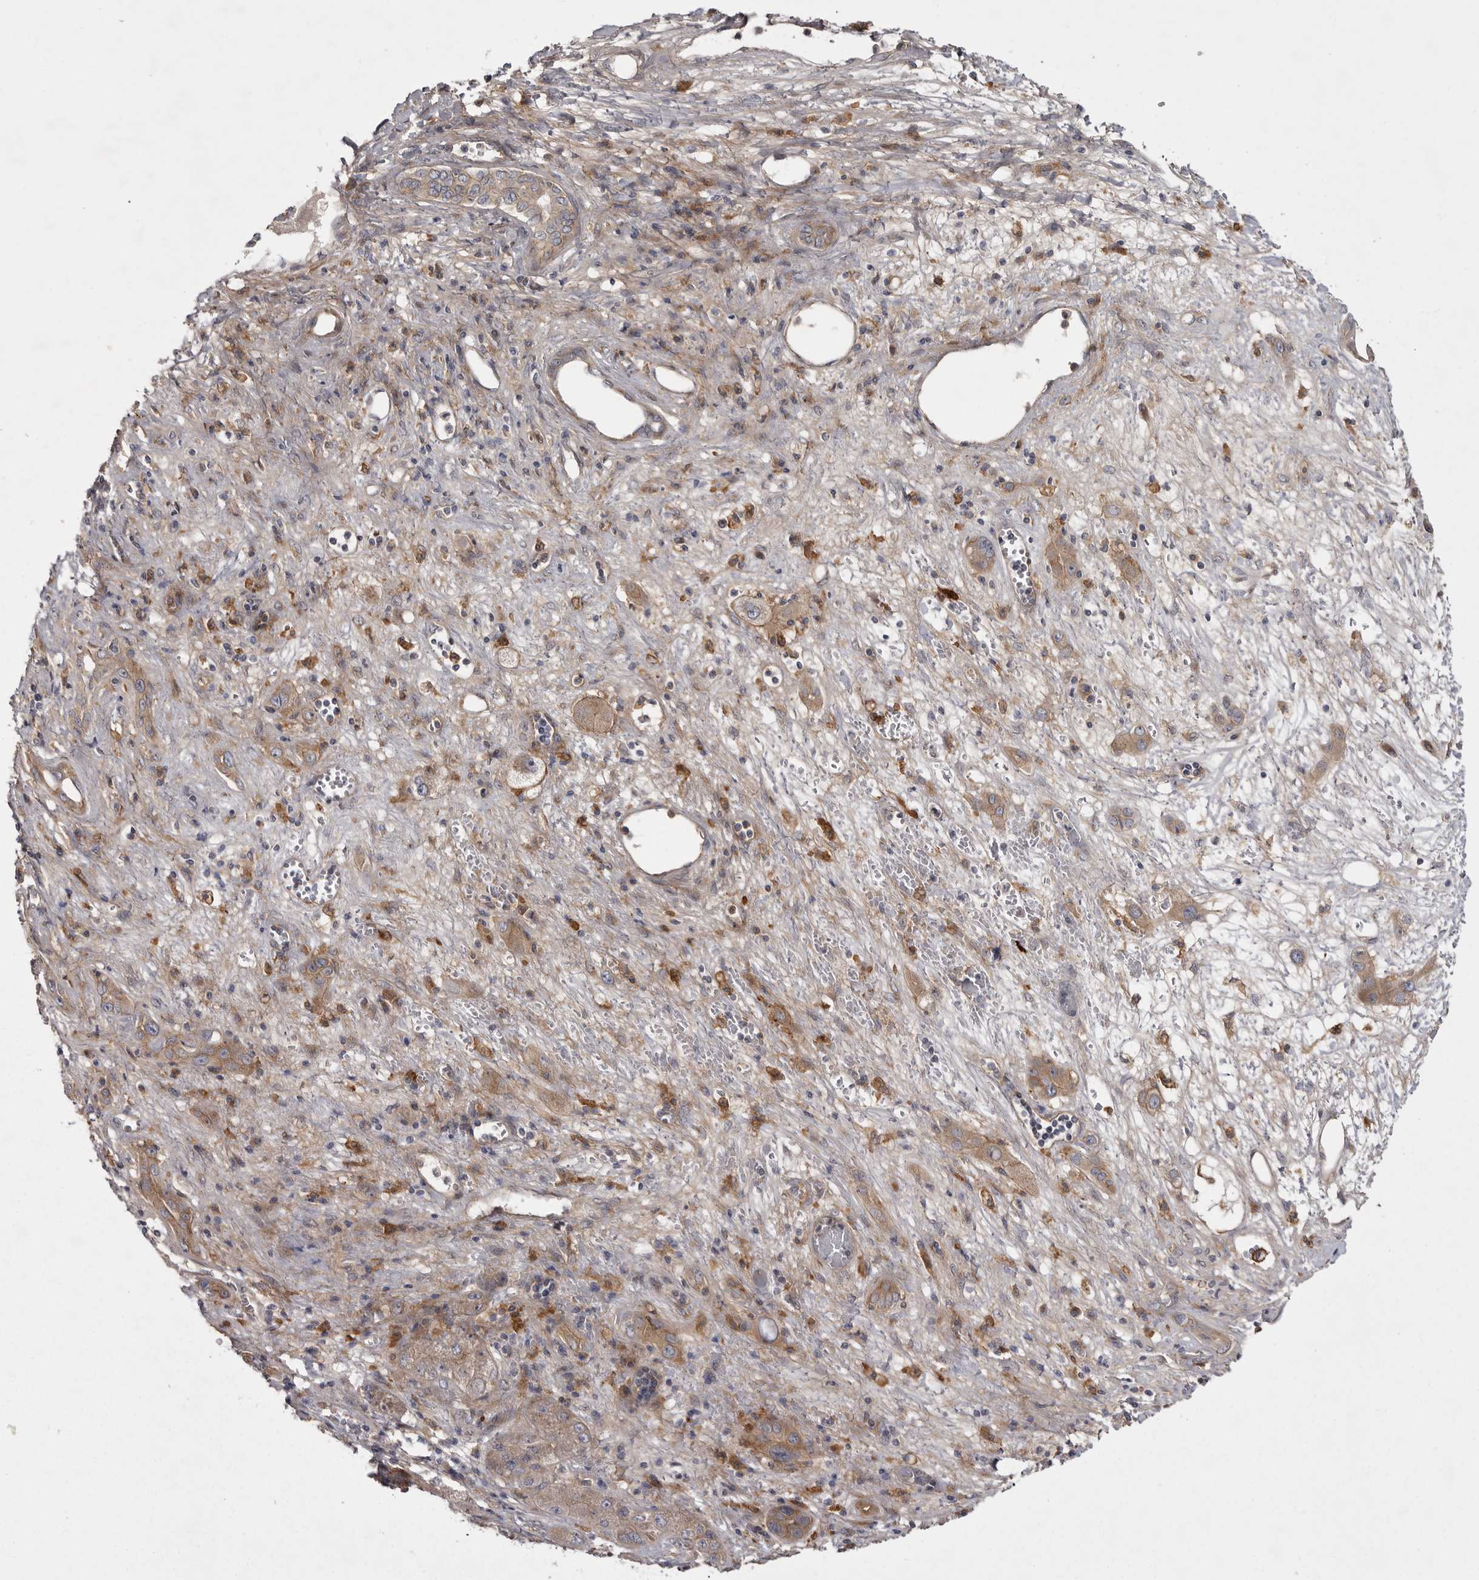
{"staining": {"intensity": "moderate", "quantity": ">75%", "location": "cytoplasmic/membranous"}, "tissue": "liver cancer", "cell_type": "Tumor cells", "image_type": "cancer", "snomed": [{"axis": "morphology", "description": "Carcinoma, Hepatocellular, NOS"}, {"axis": "topography", "description": "Liver"}], "caption": "Brown immunohistochemical staining in liver hepatocellular carcinoma displays moderate cytoplasmic/membranous staining in about >75% of tumor cells.", "gene": "OSBPL9", "patient": {"sex": "female", "age": 73}}